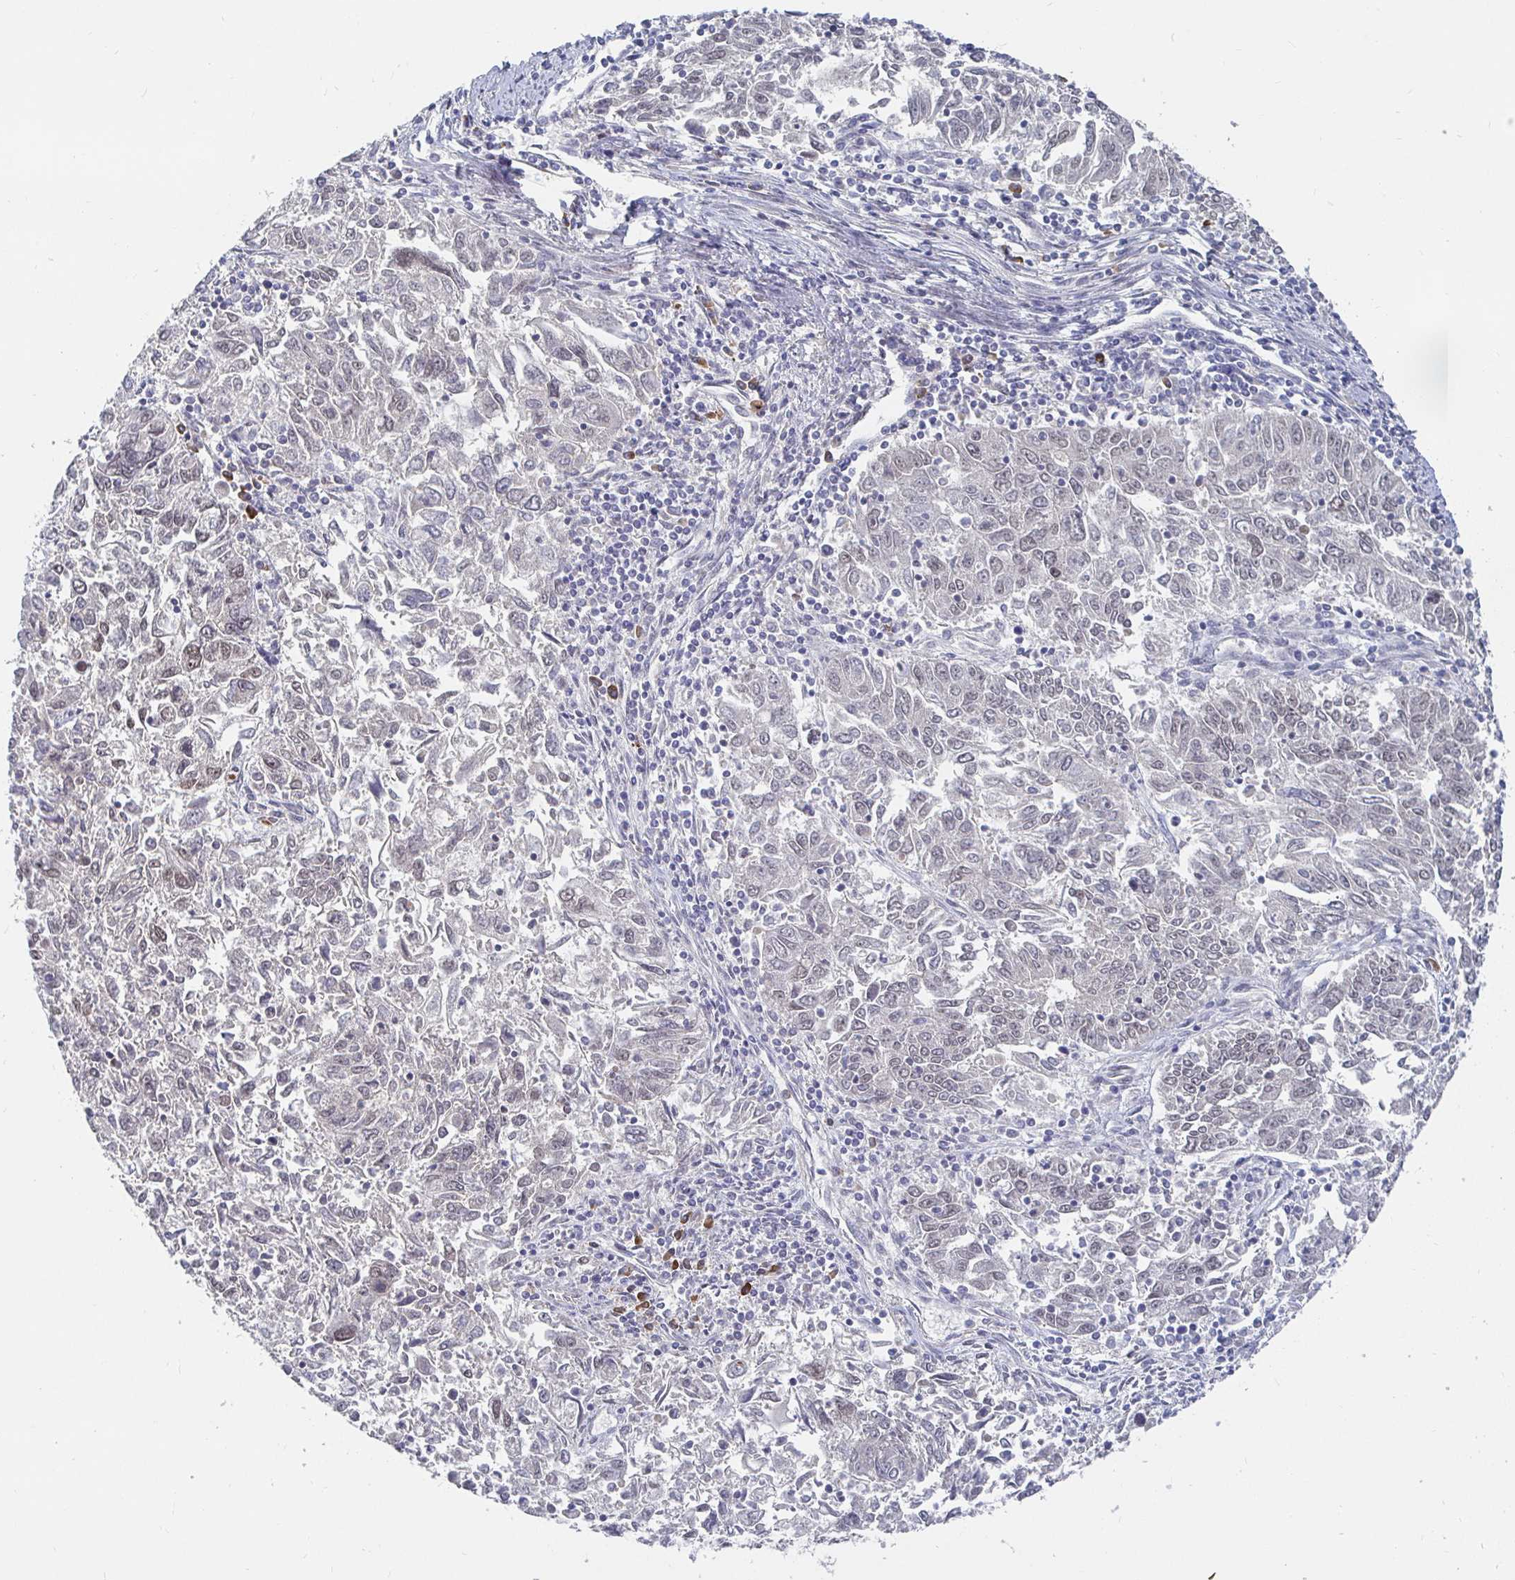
{"staining": {"intensity": "negative", "quantity": "none", "location": "none"}, "tissue": "endometrial cancer", "cell_type": "Tumor cells", "image_type": "cancer", "snomed": [{"axis": "morphology", "description": "Adenocarcinoma, NOS"}, {"axis": "topography", "description": "Endometrium"}], "caption": "There is no significant expression in tumor cells of endometrial cancer (adenocarcinoma).", "gene": "MEIS1", "patient": {"sex": "female", "age": 42}}